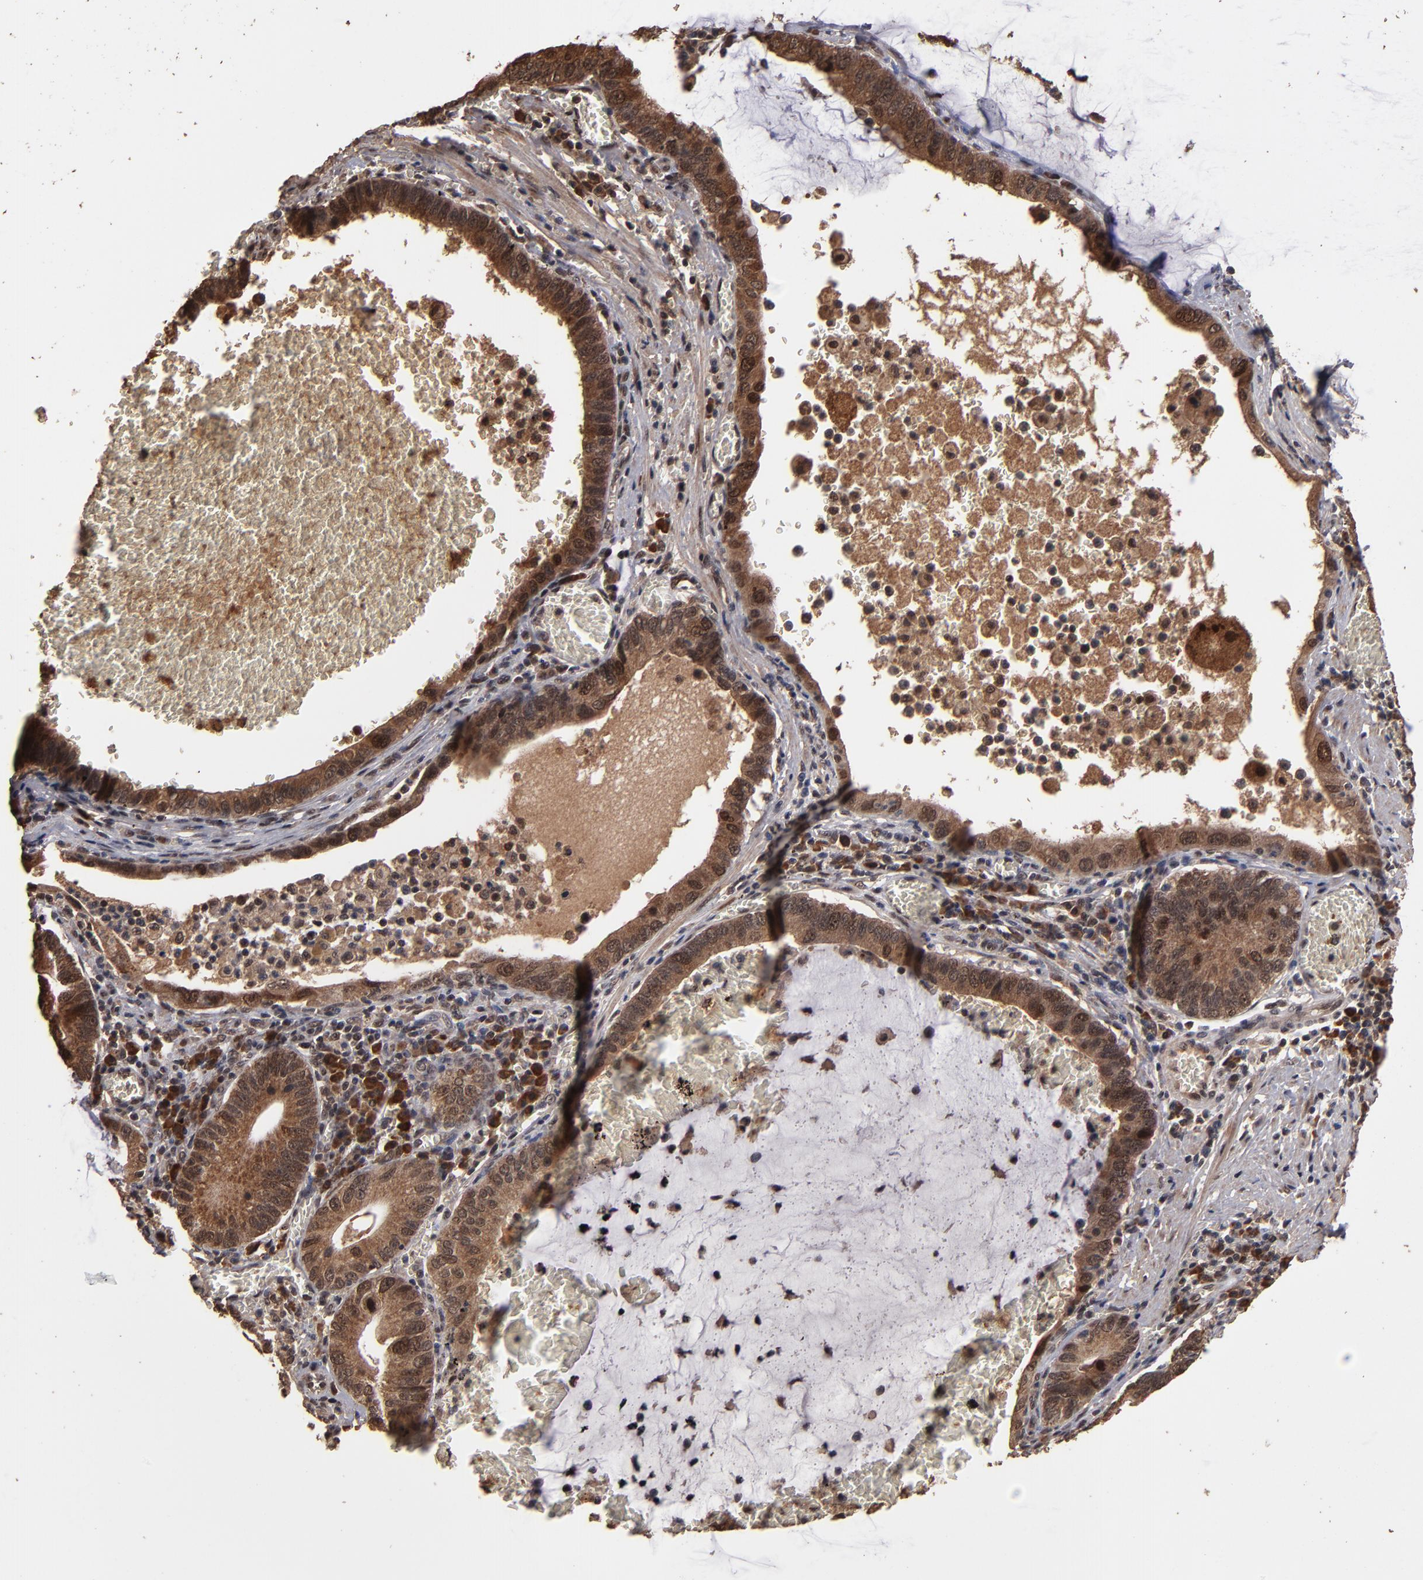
{"staining": {"intensity": "strong", "quantity": ">75%", "location": "cytoplasmic/membranous,nuclear"}, "tissue": "stomach cancer", "cell_type": "Tumor cells", "image_type": "cancer", "snomed": [{"axis": "morphology", "description": "Adenocarcinoma, NOS"}, {"axis": "topography", "description": "Stomach"}, {"axis": "topography", "description": "Gastric cardia"}], "caption": "Protein staining exhibits strong cytoplasmic/membranous and nuclear expression in approximately >75% of tumor cells in stomach cancer (adenocarcinoma). Nuclei are stained in blue.", "gene": "NXF2B", "patient": {"sex": "male", "age": 59}}